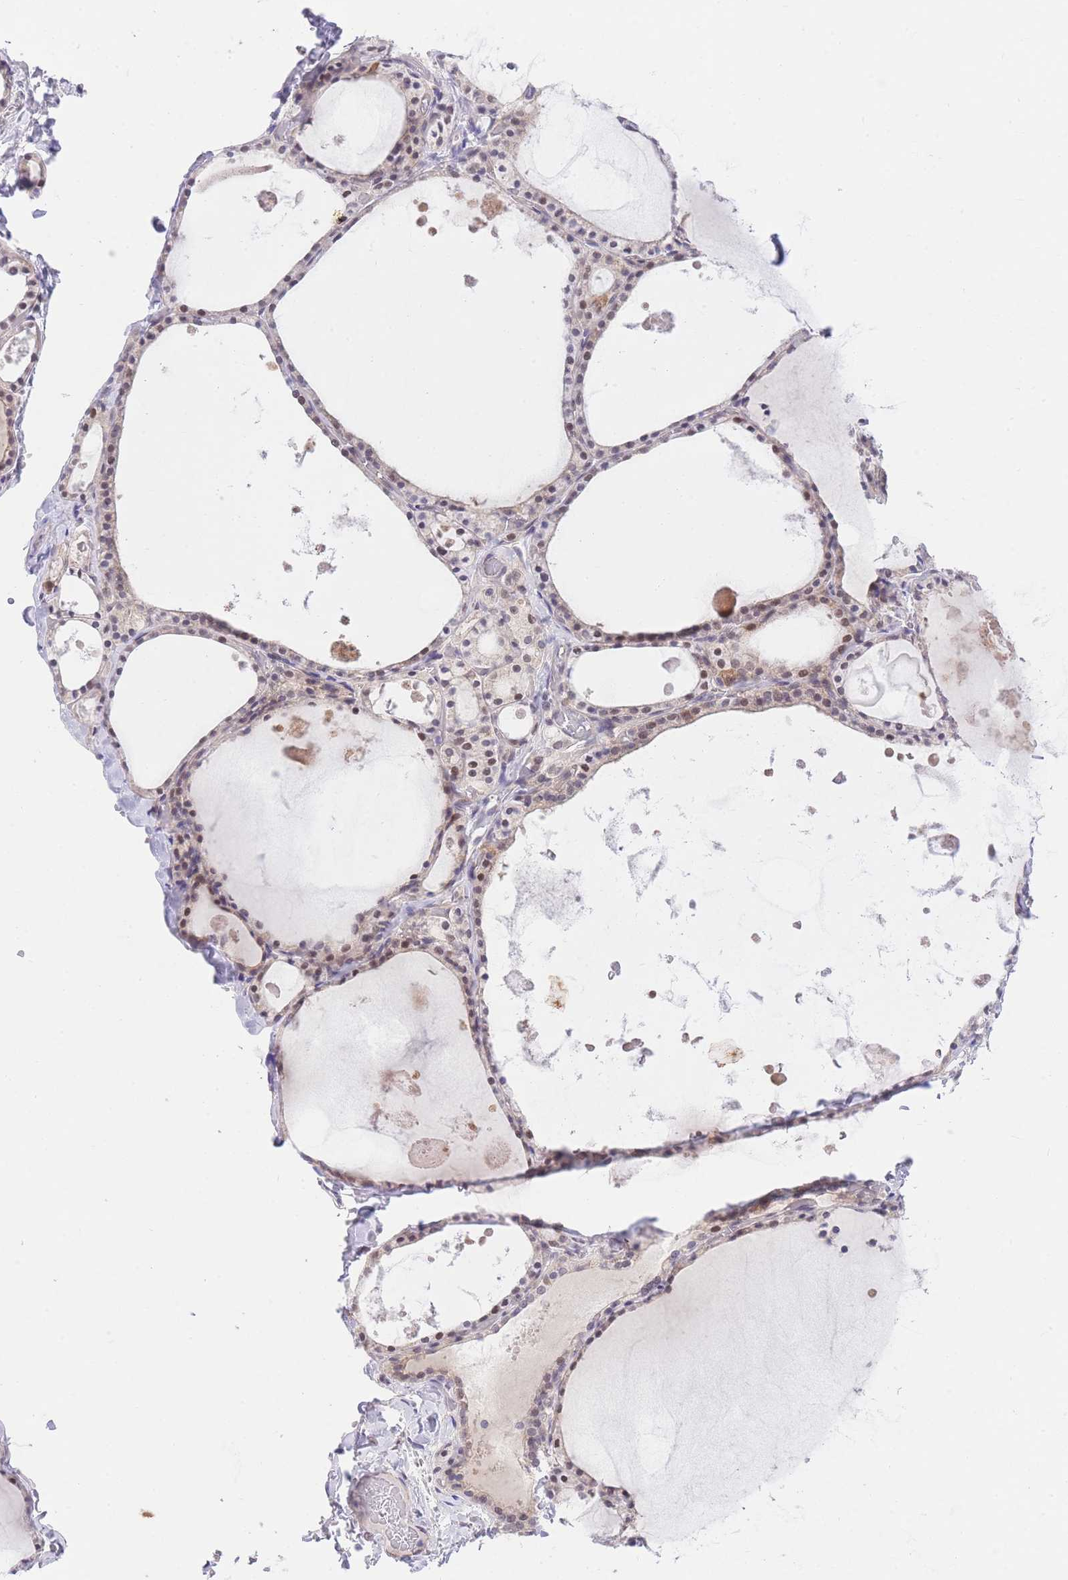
{"staining": {"intensity": "moderate", "quantity": ">75%", "location": "nuclear"}, "tissue": "thyroid gland", "cell_type": "Glandular cells", "image_type": "normal", "snomed": [{"axis": "morphology", "description": "Normal tissue, NOS"}, {"axis": "topography", "description": "Thyroid gland"}], "caption": "Protein expression analysis of normal human thyroid gland reveals moderate nuclear positivity in about >75% of glandular cells. The staining is performed using DAB (3,3'-diaminobenzidine) brown chromogen to label protein expression. The nuclei are counter-stained blue using hematoxylin.", "gene": "UBXN7", "patient": {"sex": "male", "age": 56}}